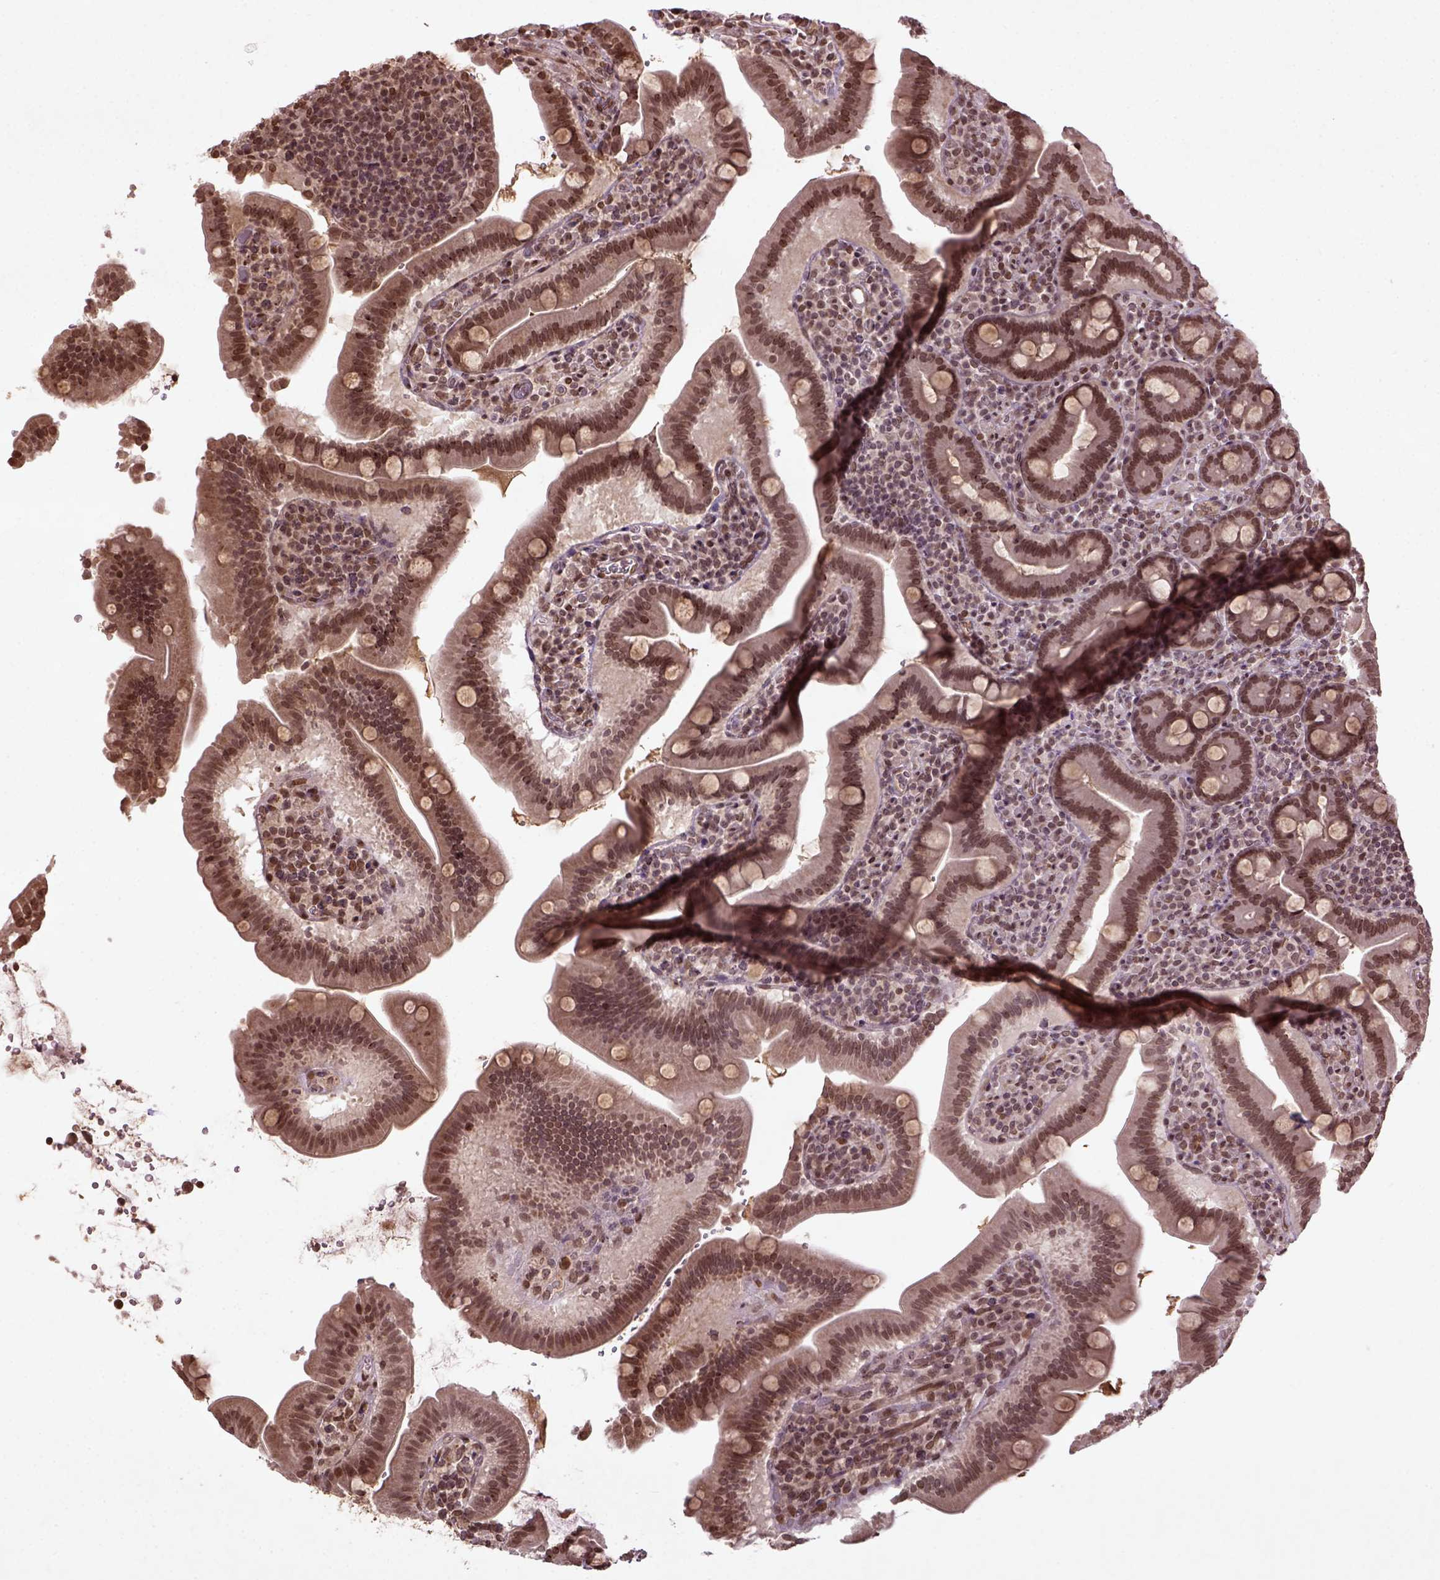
{"staining": {"intensity": "moderate", "quantity": ">75%", "location": "nuclear"}, "tissue": "small intestine", "cell_type": "Glandular cells", "image_type": "normal", "snomed": [{"axis": "morphology", "description": "Normal tissue, NOS"}, {"axis": "topography", "description": "Small intestine"}], "caption": "A micrograph of human small intestine stained for a protein exhibits moderate nuclear brown staining in glandular cells. Ihc stains the protein in brown and the nuclei are stained blue.", "gene": "BANF1", "patient": {"sex": "male", "age": 26}}